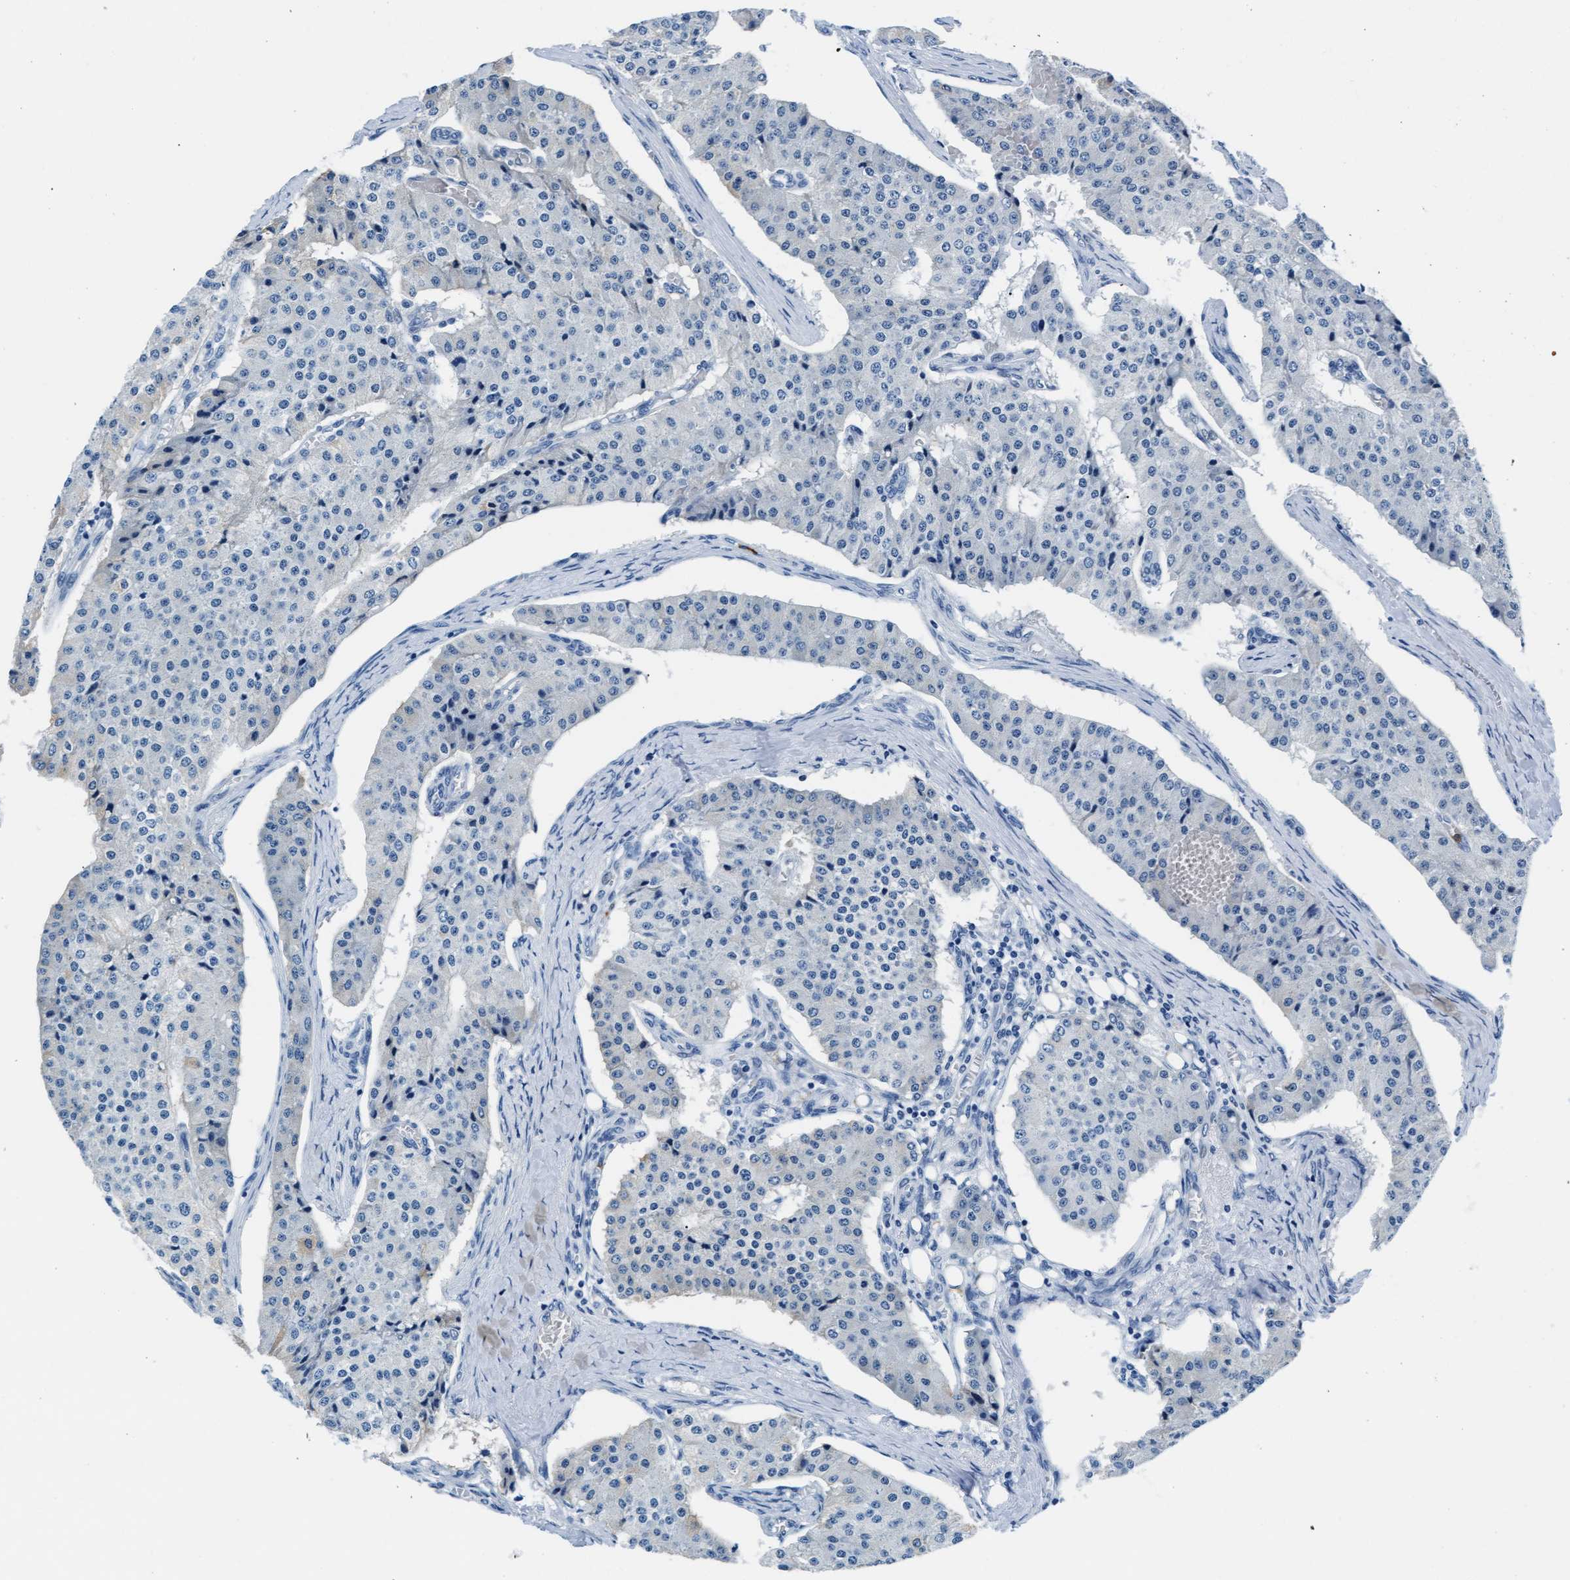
{"staining": {"intensity": "negative", "quantity": "none", "location": "none"}, "tissue": "carcinoid", "cell_type": "Tumor cells", "image_type": "cancer", "snomed": [{"axis": "morphology", "description": "Carcinoid, malignant, NOS"}, {"axis": "topography", "description": "Colon"}], "caption": "This is an immunohistochemistry photomicrograph of human carcinoid (malignant). There is no staining in tumor cells.", "gene": "MMP8", "patient": {"sex": "female", "age": 52}}